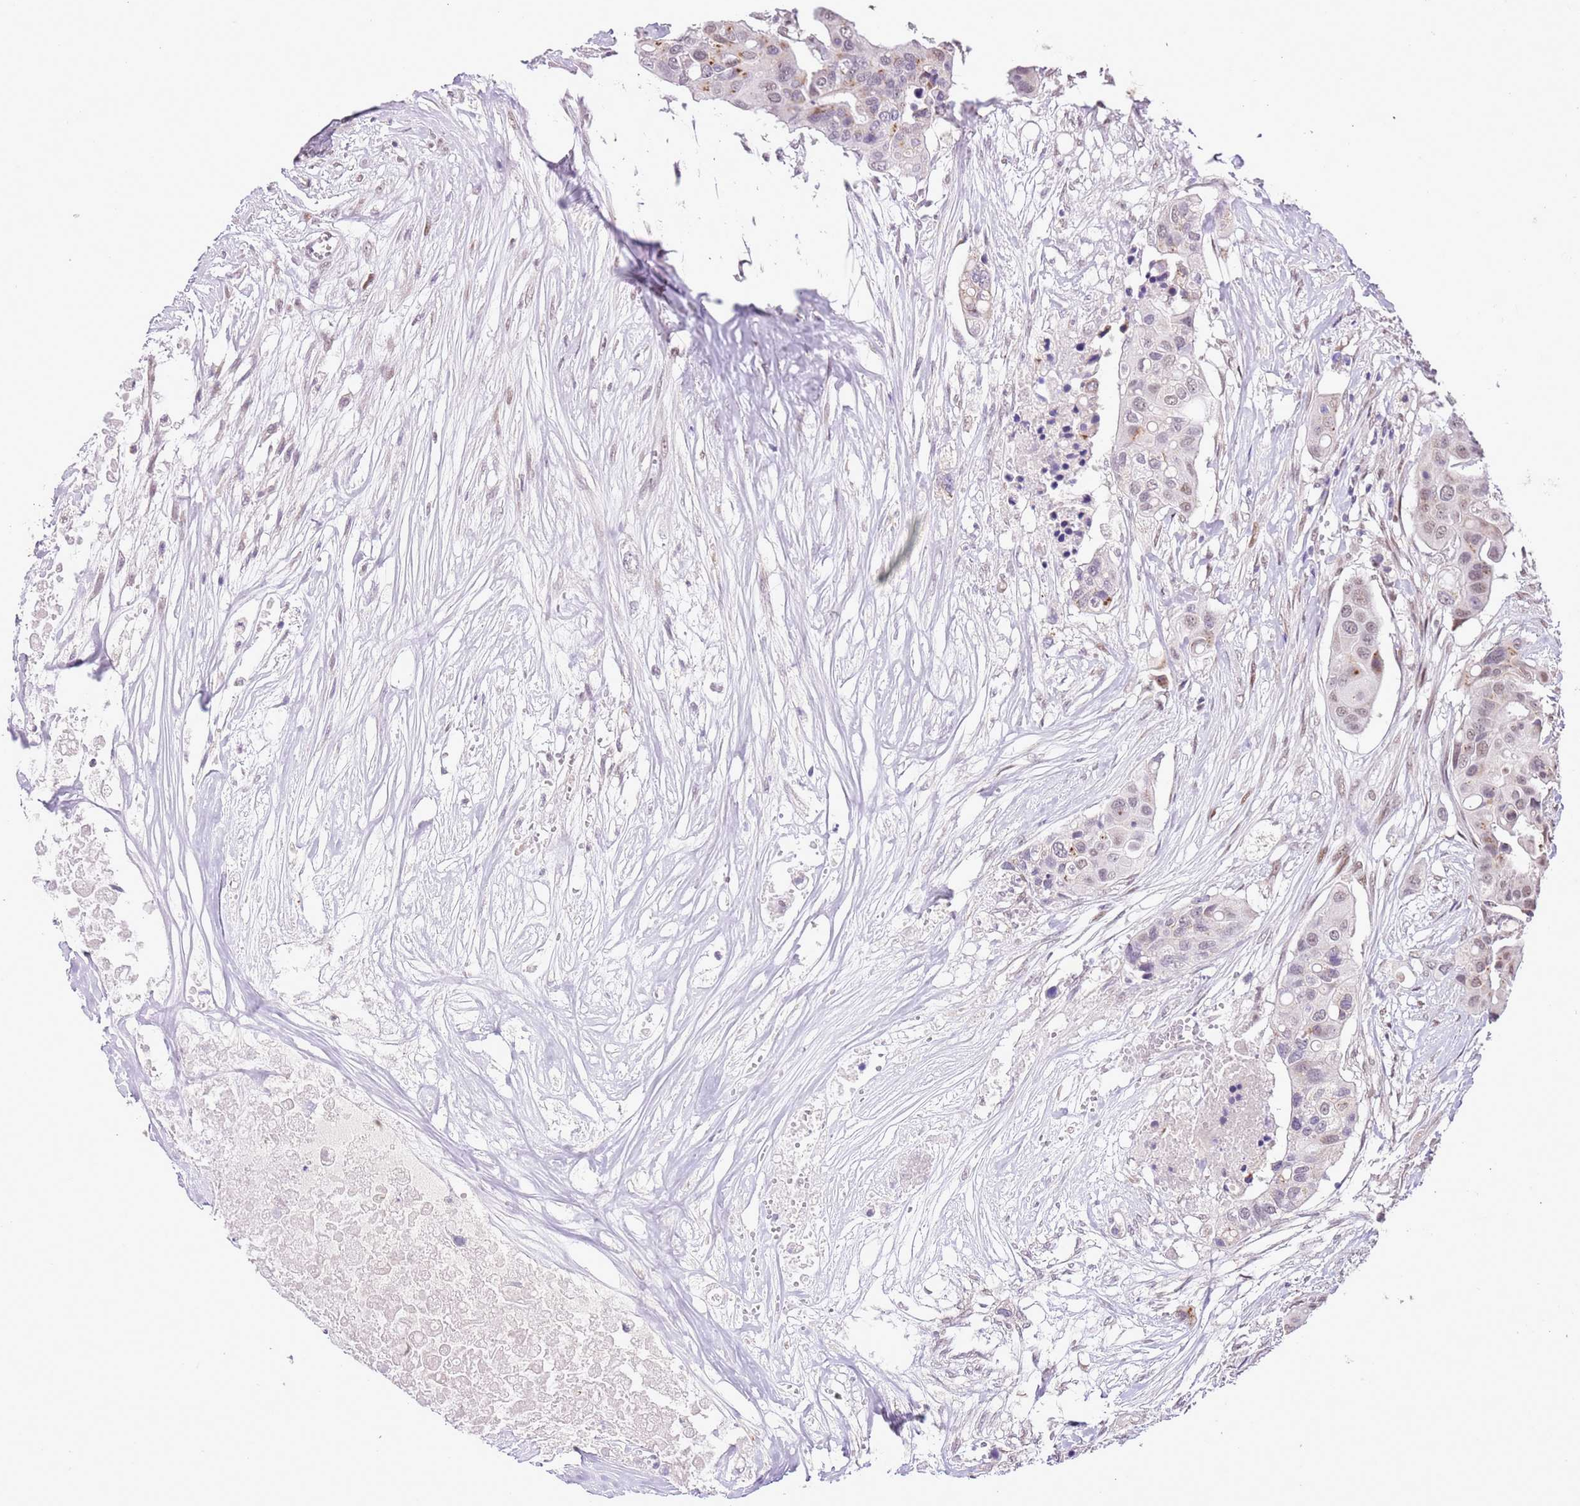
{"staining": {"intensity": "moderate", "quantity": "<25%", "location": "cytoplasmic/membranous"}, "tissue": "colorectal cancer", "cell_type": "Tumor cells", "image_type": "cancer", "snomed": [{"axis": "morphology", "description": "Adenocarcinoma, NOS"}, {"axis": "topography", "description": "Colon"}], "caption": "Protein staining of colorectal adenocarcinoma tissue reveals moderate cytoplasmic/membranous expression in about <25% of tumor cells. (brown staining indicates protein expression, while blue staining denotes nuclei).", "gene": "NACC2", "patient": {"sex": "male", "age": 77}}